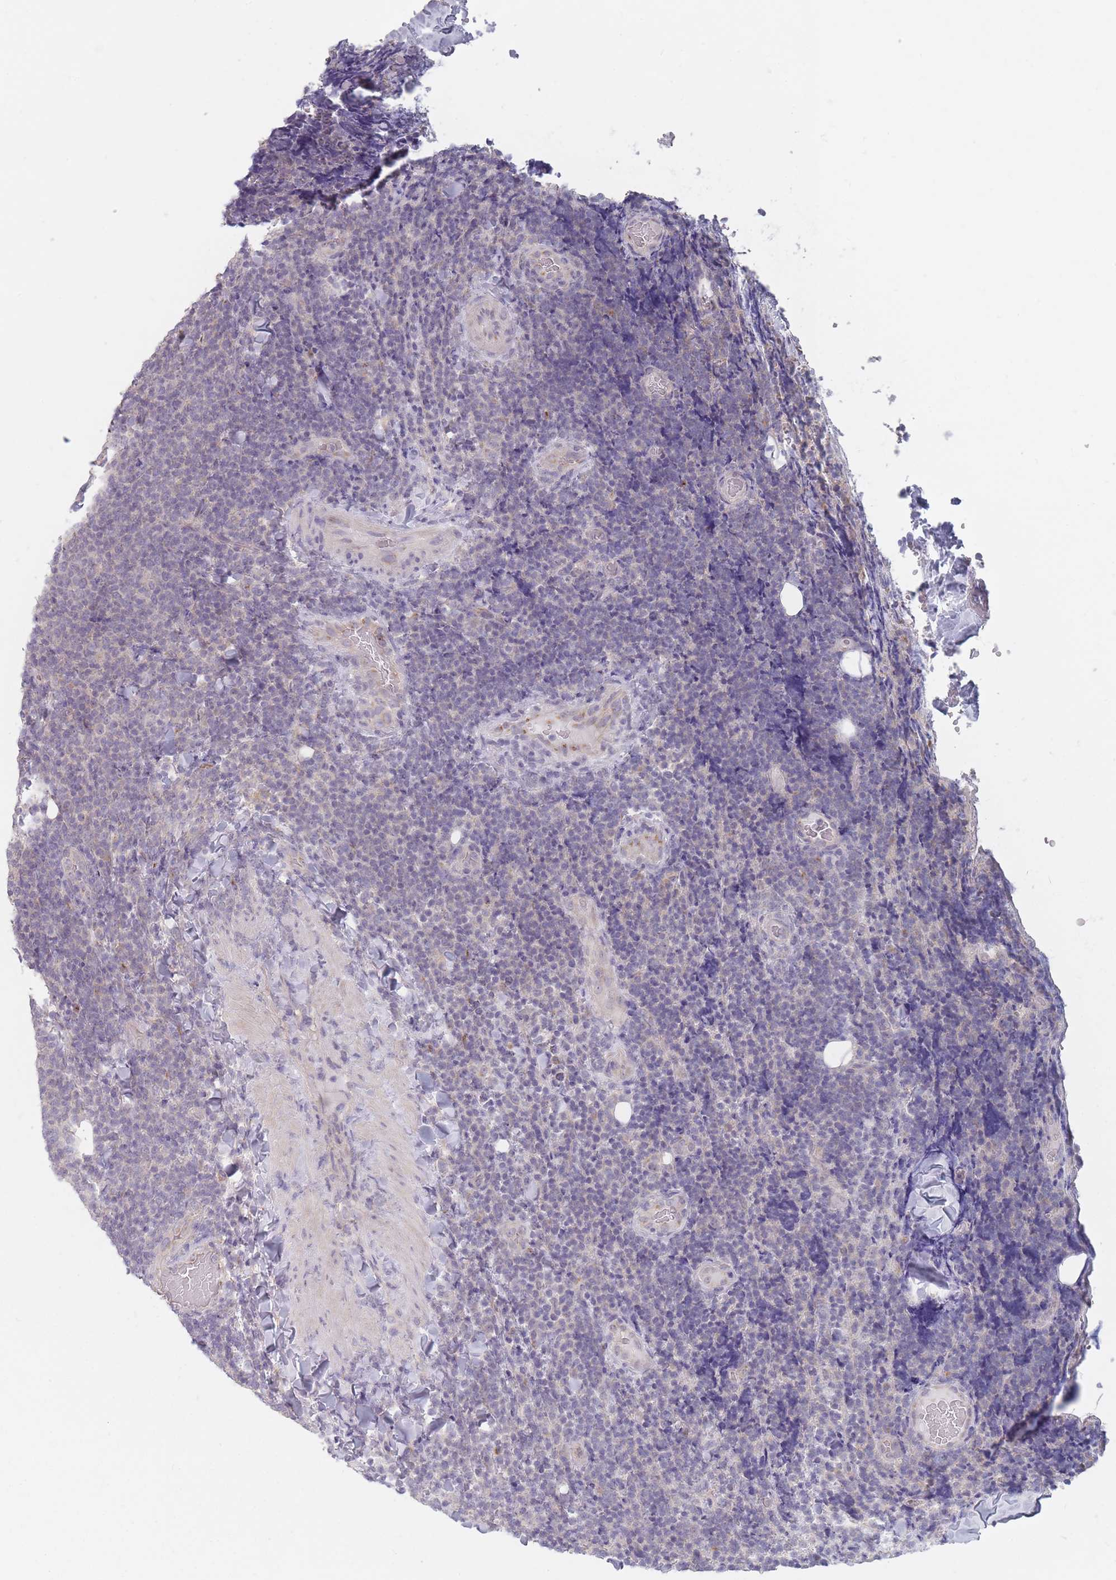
{"staining": {"intensity": "negative", "quantity": "none", "location": "none"}, "tissue": "lymphoma", "cell_type": "Tumor cells", "image_type": "cancer", "snomed": [{"axis": "morphology", "description": "Malignant lymphoma, non-Hodgkin's type, Low grade"}, {"axis": "topography", "description": "Lymph node"}], "caption": "There is no significant expression in tumor cells of lymphoma.", "gene": "AKAIN1", "patient": {"sex": "male", "age": 66}}